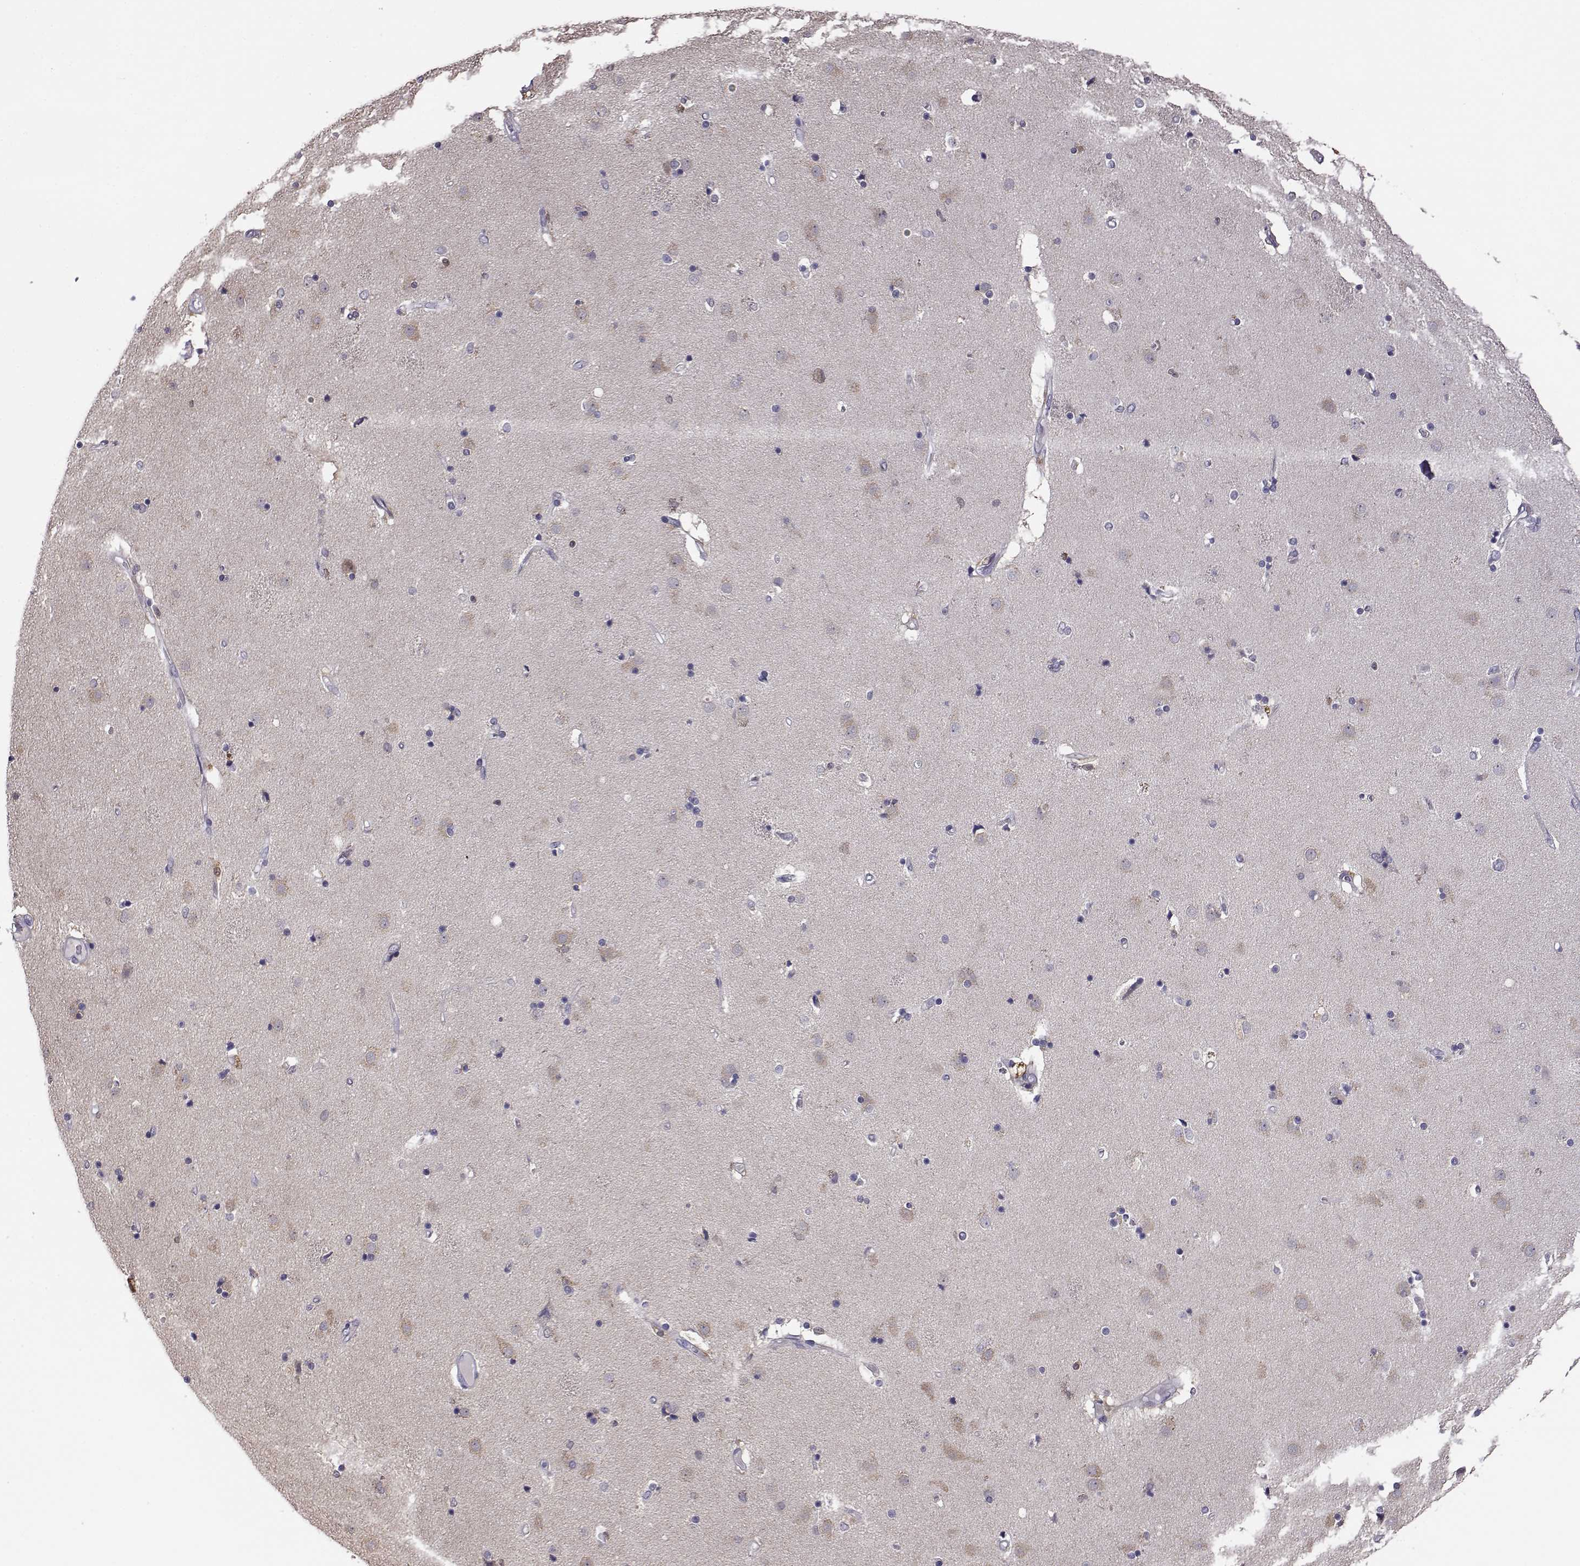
{"staining": {"intensity": "negative", "quantity": "none", "location": "none"}, "tissue": "caudate", "cell_type": "Glial cells", "image_type": "normal", "snomed": [{"axis": "morphology", "description": "Normal tissue, NOS"}, {"axis": "topography", "description": "Lateral ventricle wall"}], "caption": "Caudate was stained to show a protein in brown. There is no significant expression in glial cells.", "gene": "AKR1B1", "patient": {"sex": "female", "age": 71}}